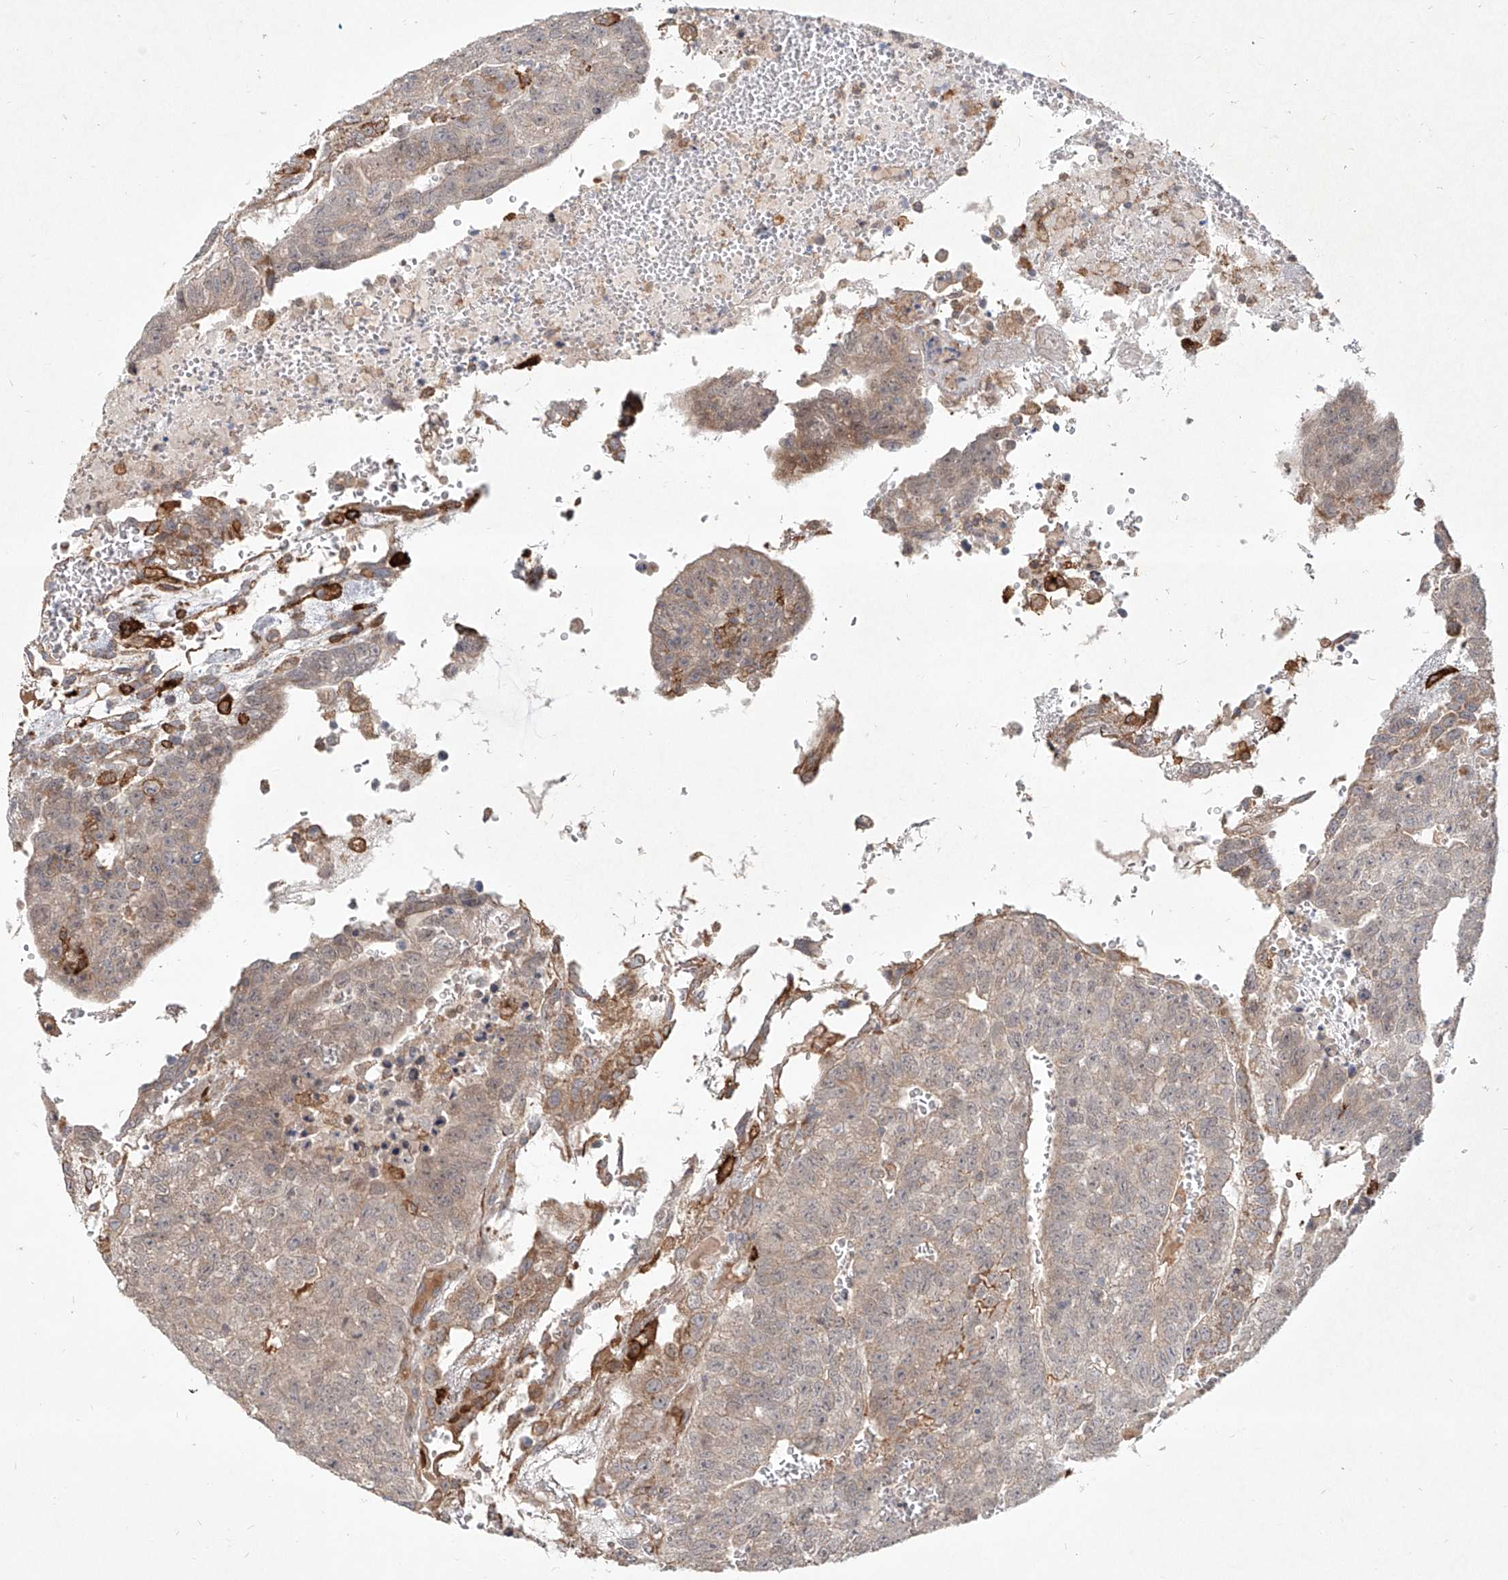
{"staining": {"intensity": "moderate", "quantity": "<25%", "location": "cytoplasmic/membranous"}, "tissue": "testis cancer", "cell_type": "Tumor cells", "image_type": "cancer", "snomed": [{"axis": "morphology", "description": "Seminoma, NOS"}, {"axis": "morphology", "description": "Carcinoma, Embryonal, NOS"}, {"axis": "topography", "description": "Testis"}], "caption": "Moderate cytoplasmic/membranous protein expression is appreciated in about <25% of tumor cells in embryonal carcinoma (testis).", "gene": "CD209", "patient": {"sex": "male", "age": 52}}